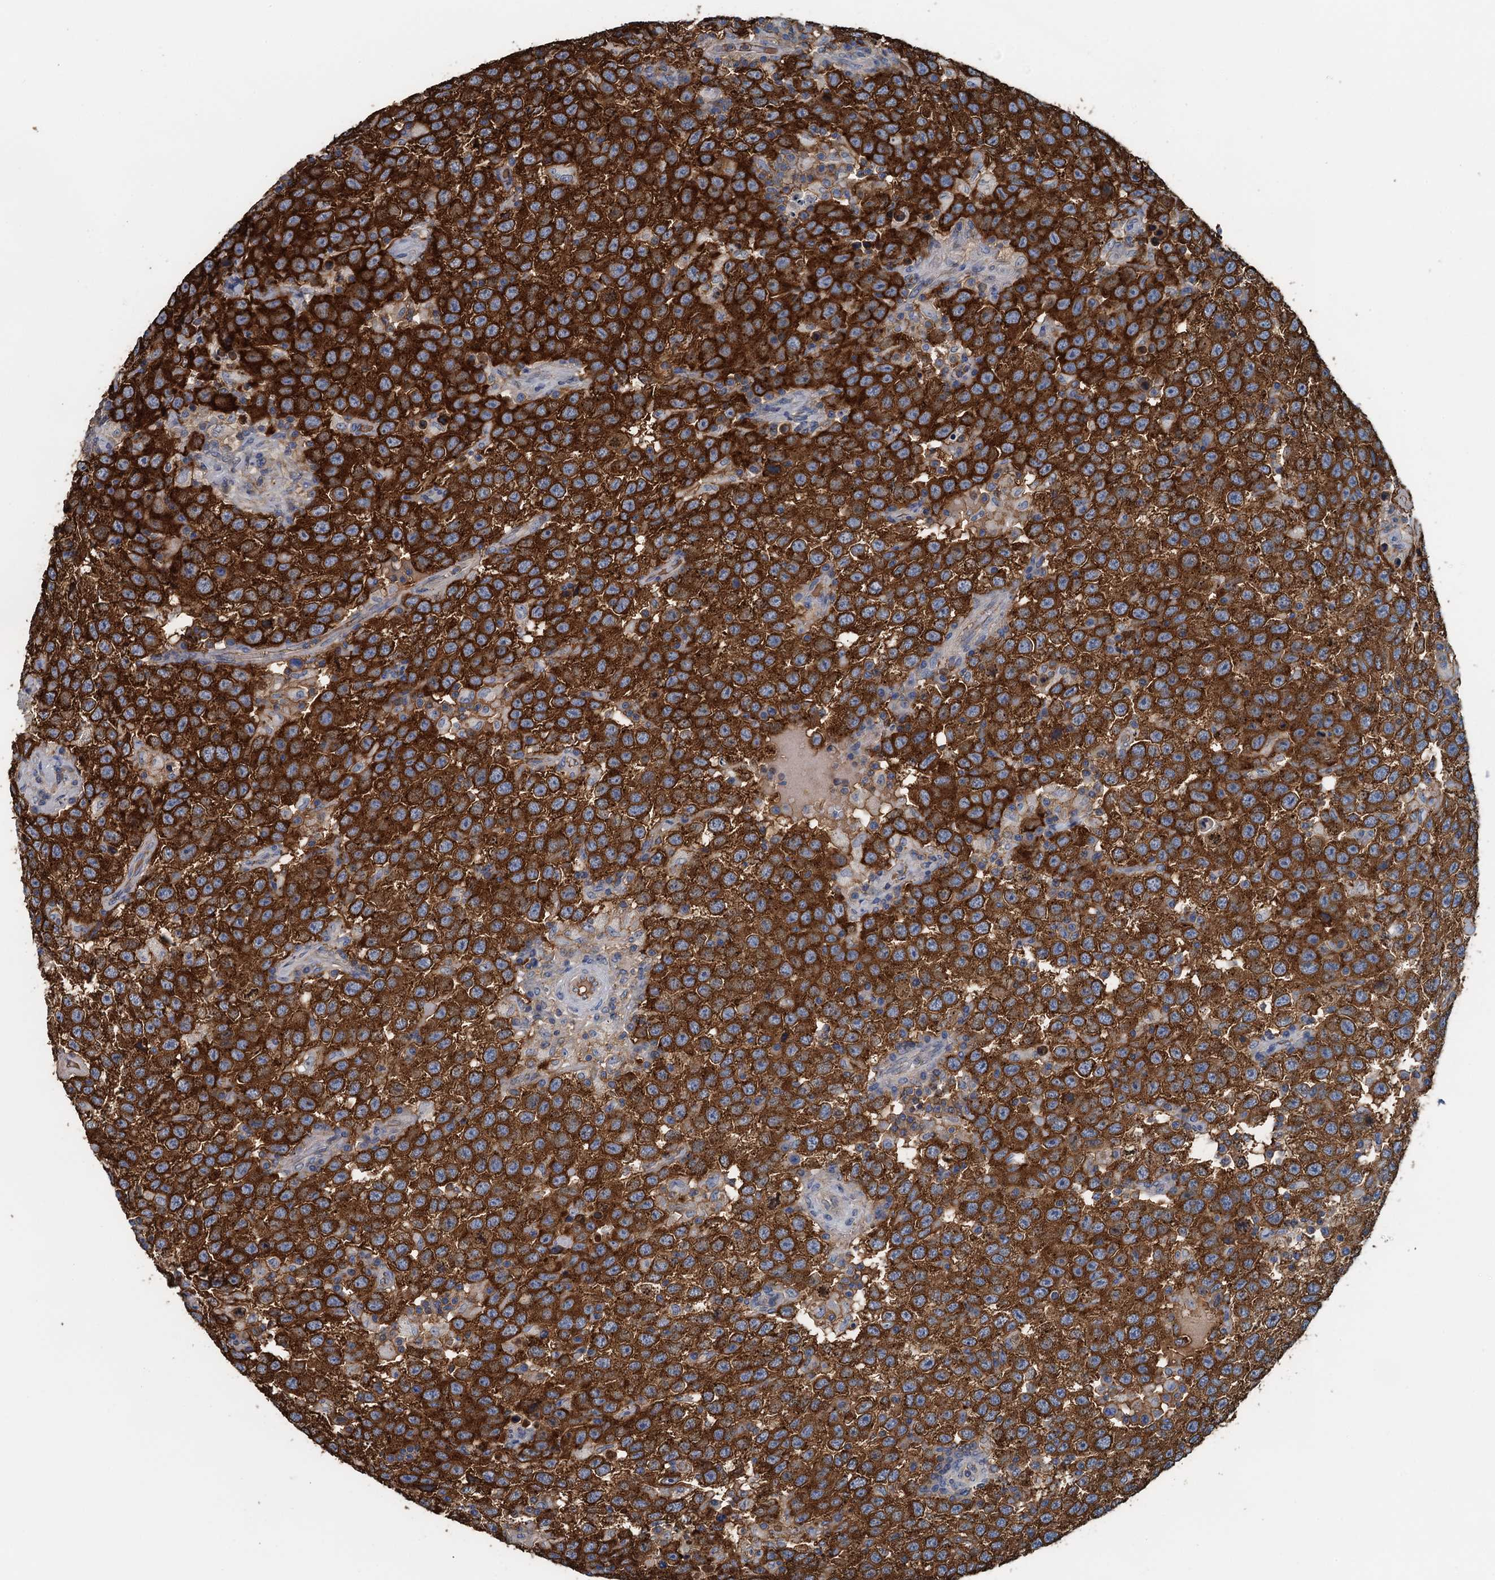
{"staining": {"intensity": "strong", "quantity": ">75%", "location": "cytoplasmic/membranous"}, "tissue": "testis cancer", "cell_type": "Tumor cells", "image_type": "cancer", "snomed": [{"axis": "morphology", "description": "Seminoma, NOS"}, {"axis": "topography", "description": "Testis"}], "caption": "About >75% of tumor cells in seminoma (testis) exhibit strong cytoplasmic/membranous protein positivity as visualized by brown immunohistochemical staining.", "gene": "LSM14B", "patient": {"sex": "male", "age": 41}}